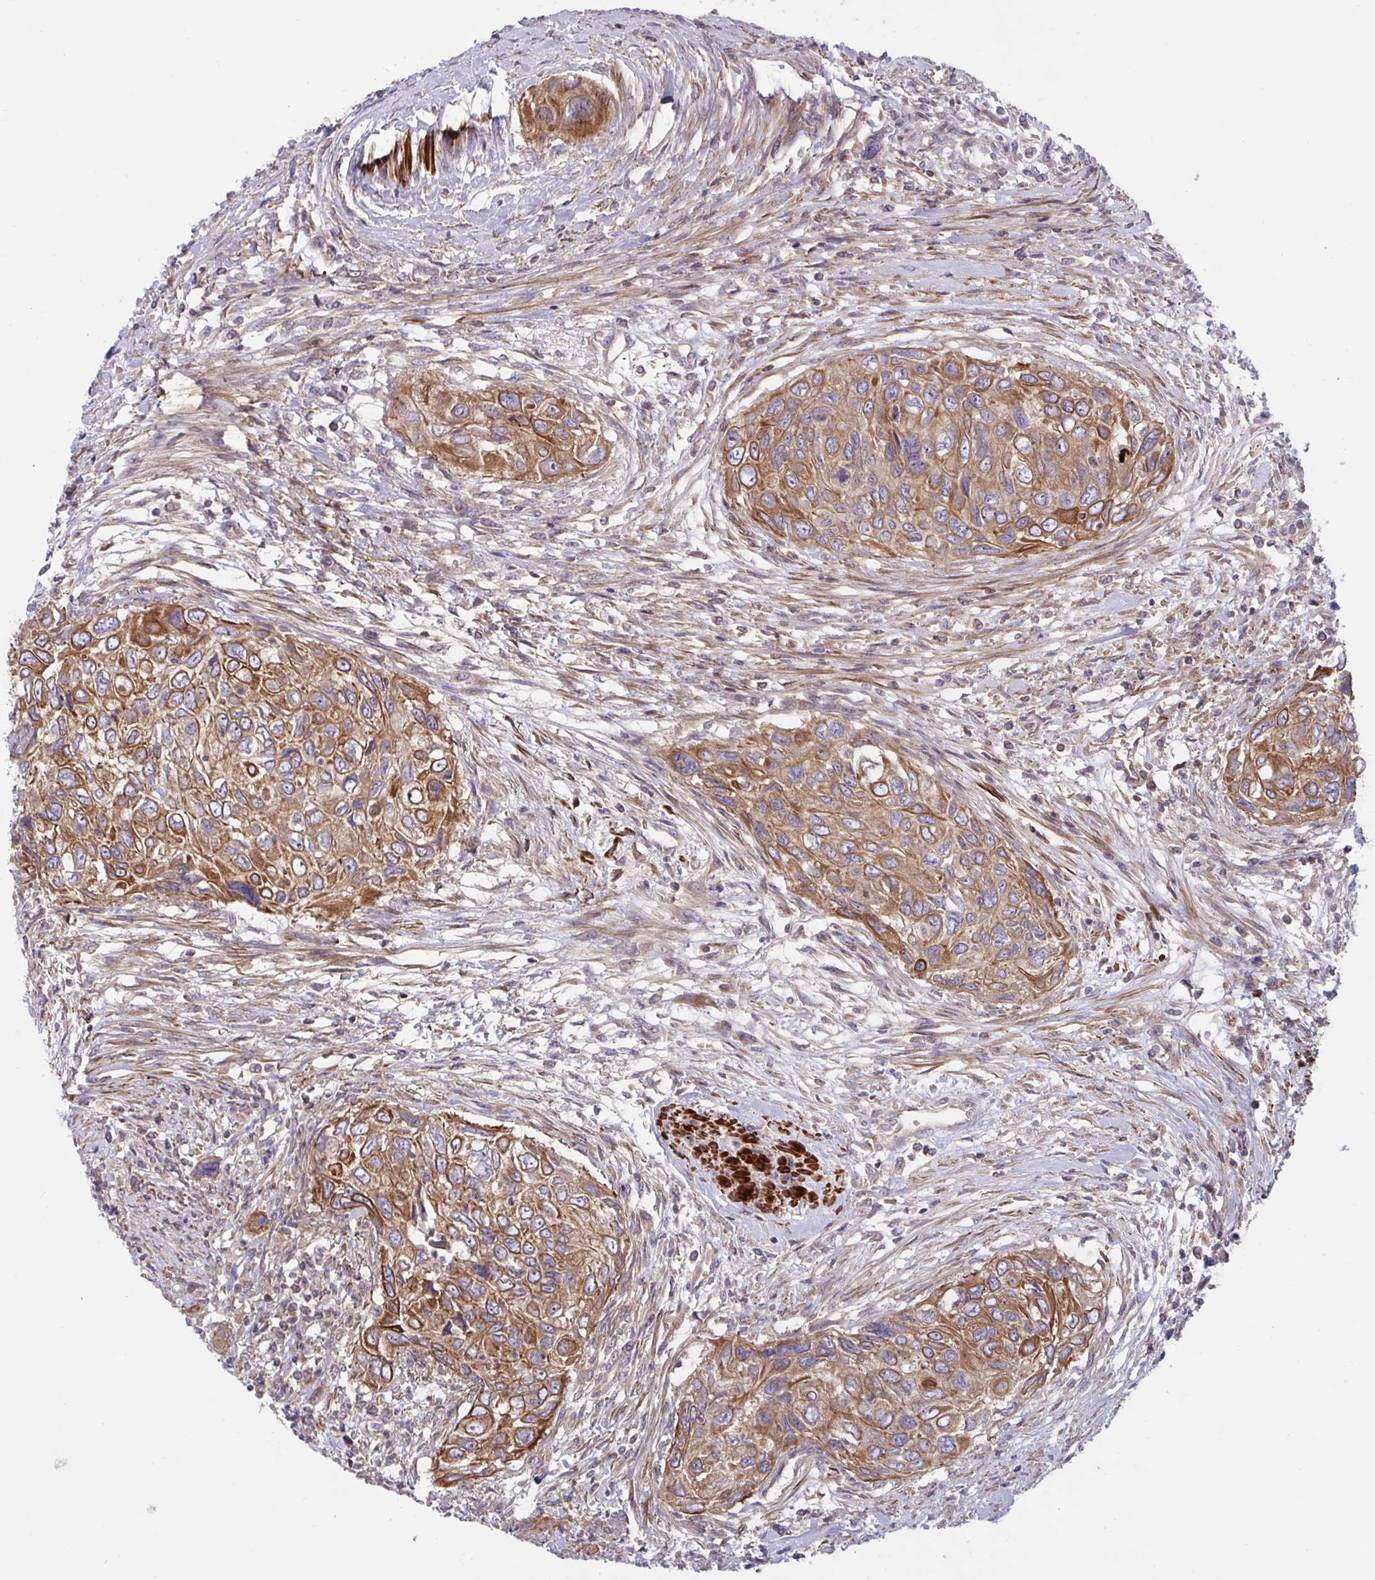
{"staining": {"intensity": "moderate", "quantity": ">75%", "location": "cytoplasmic/membranous"}, "tissue": "urothelial cancer", "cell_type": "Tumor cells", "image_type": "cancer", "snomed": [{"axis": "morphology", "description": "Urothelial carcinoma, High grade"}, {"axis": "topography", "description": "Urinary bladder"}], "caption": "Urothelial carcinoma (high-grade) was stained to show a protein in brown. There is medium levels of moderate cytoplasmic/membranous staining in approximately >75% of tumor cells.", "gene": "TANK", "patient": {"sex": "female", "age": 60}}